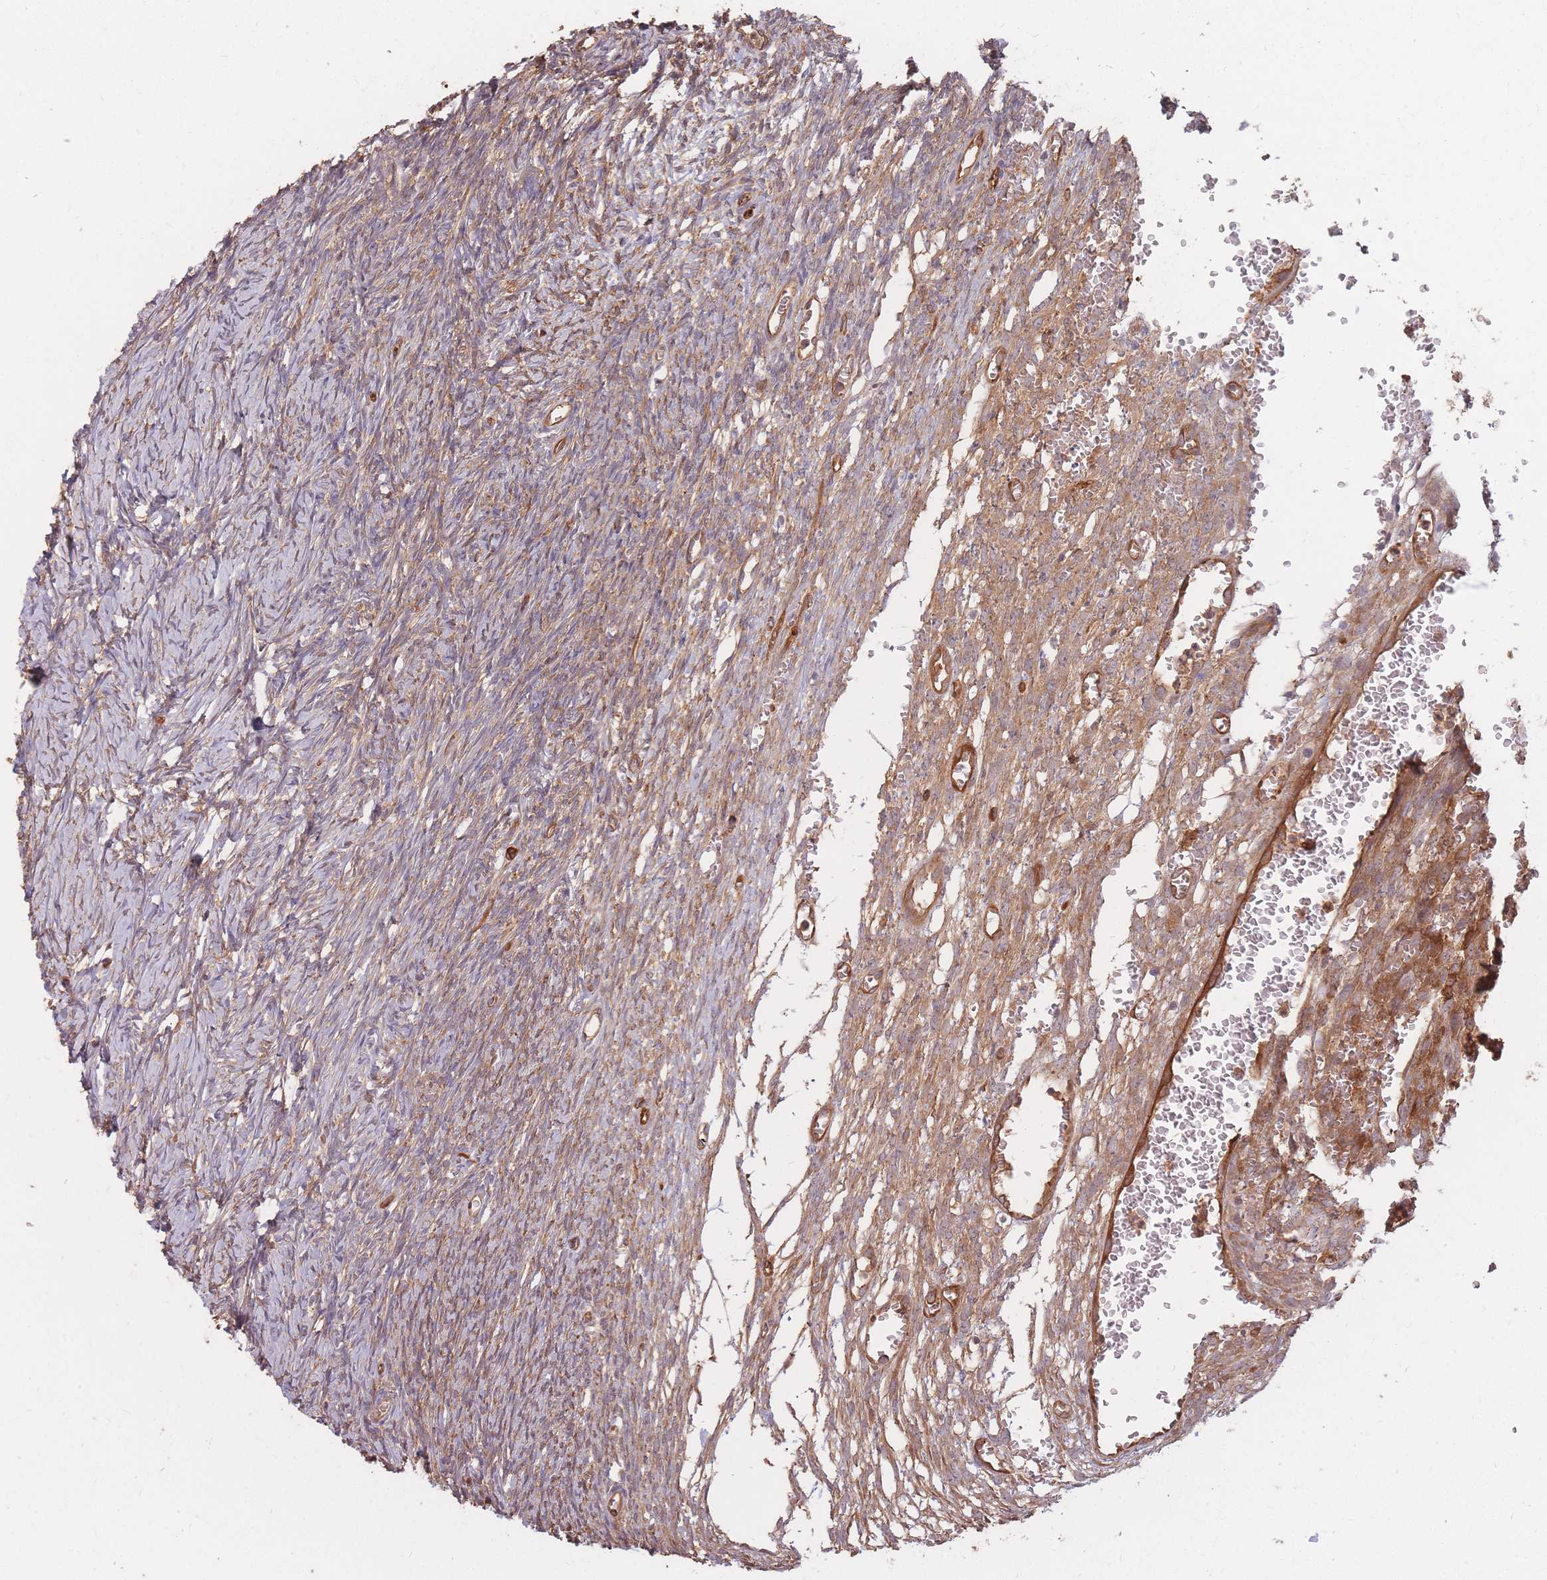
{"staining": {"intensity": "weak", "quantity": ">75%", "location": "cytoplasmic/membranous"}, "tissue": "ovary", "cell_type": "Ovarian stroma cells", "image_type": "normal", "snomed": [{"axis": "morphology", "description": "Normal tissue, NOS"}, {"axis": "topography", "description": "Ovary"}], "caption": "DAB immunohistochemical staining of benign ovary reveals weak cytoplasmic/membranous protein positivity in about >75% of ovarian stroma cells.", "gene": "PLS3", "patient": {"sex": "female", "age": 39}}